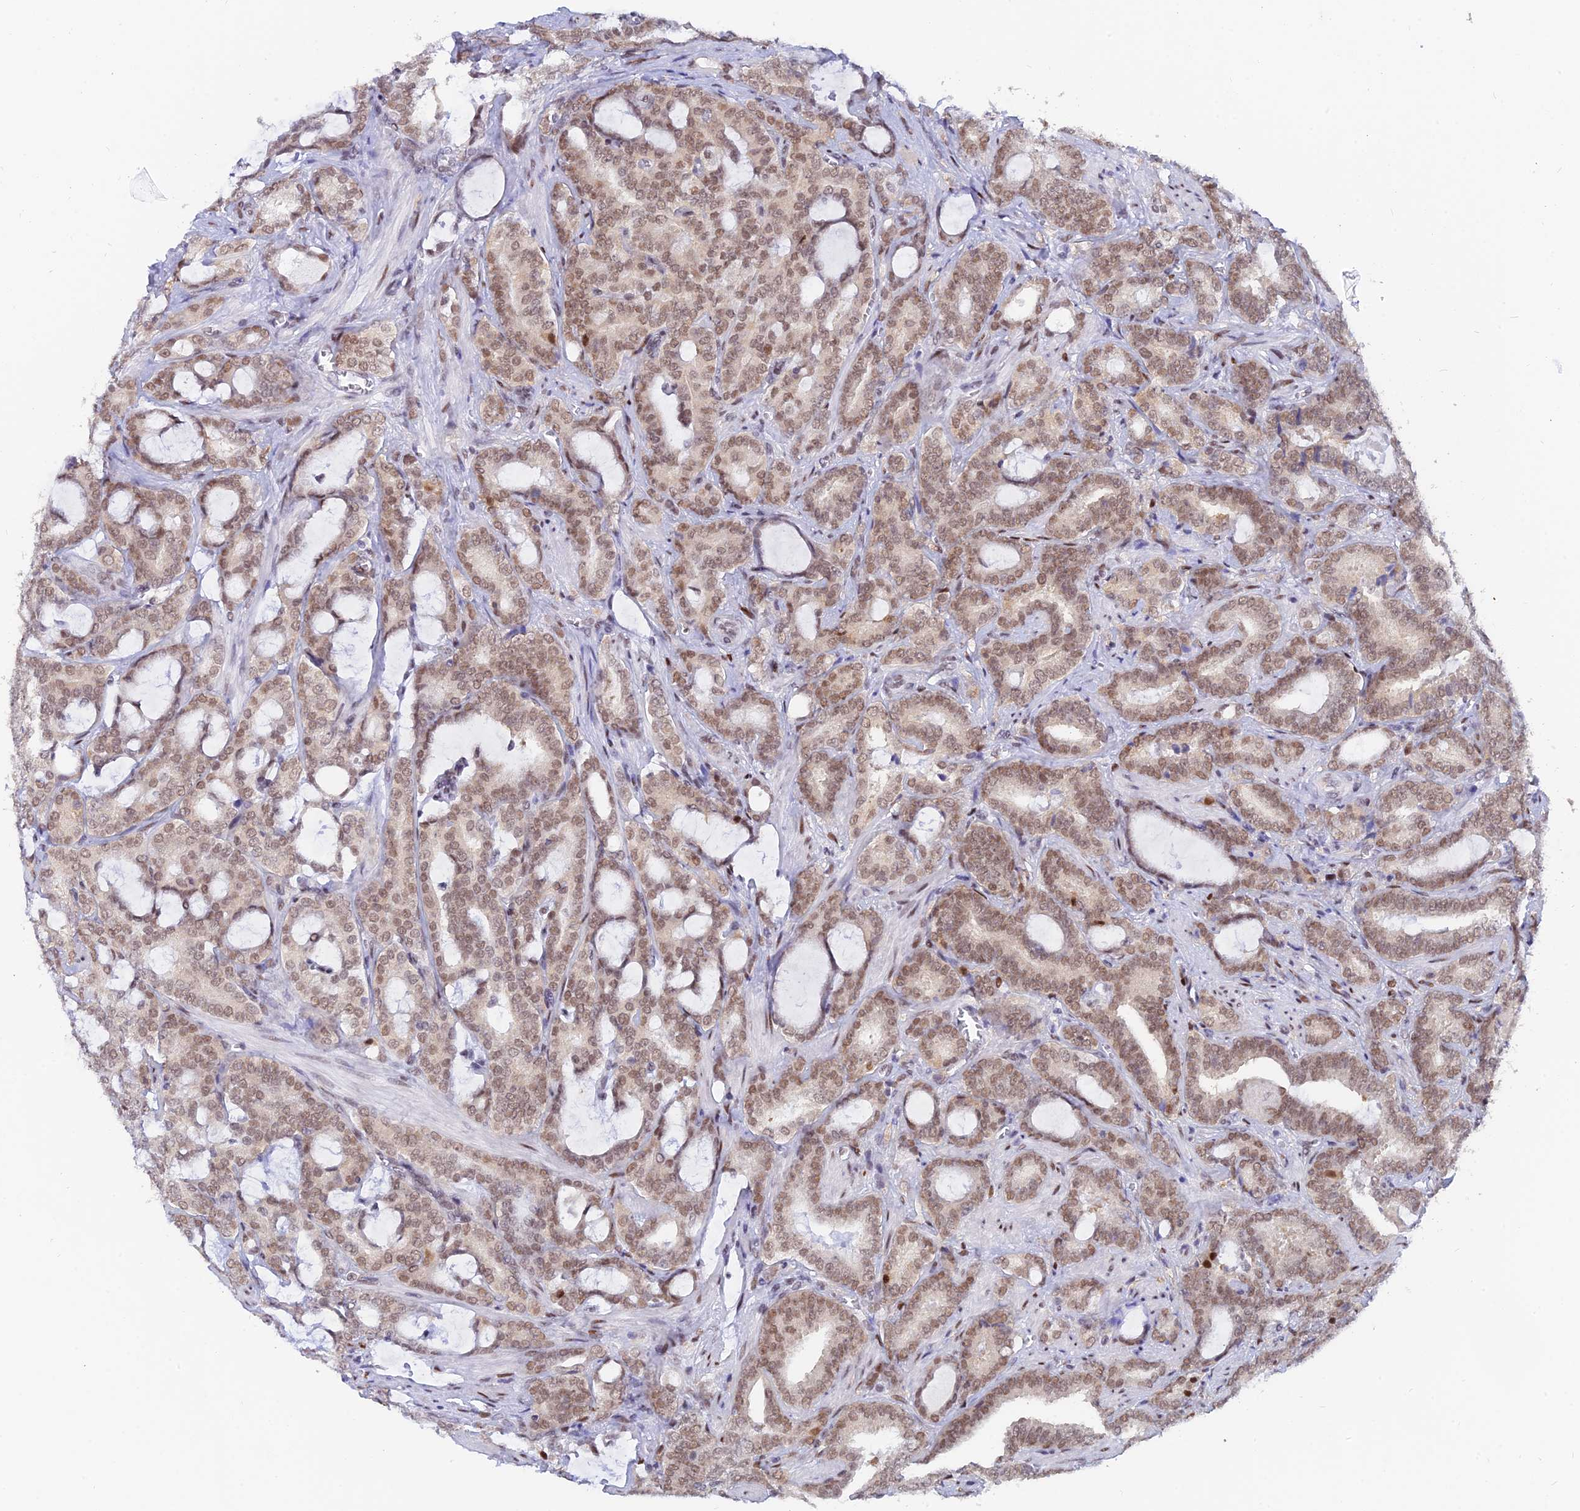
{"staining": {"intensity": "moderate", "quantity": ">75%", "location": "nuclear"}, "tissue": "prostate cancer", "cell_type": "Tumor cells", "image_type": "cancer", "snomed": [{"axis": "morphology", "description": "Adenocarcinoma, High grade"}, {"axis": "topography", "description": "Prostate and seminal vesicle, NOS"}], "caption": "Approximately >75% of tumor cells in human prostate cancer (high-grade adenocarcinoma) display moderate nuclear protein expression as visualized by brown immunohistochemical staining.", "gene": "DPY30", "patient": {"sex": "male", "age": 67}}